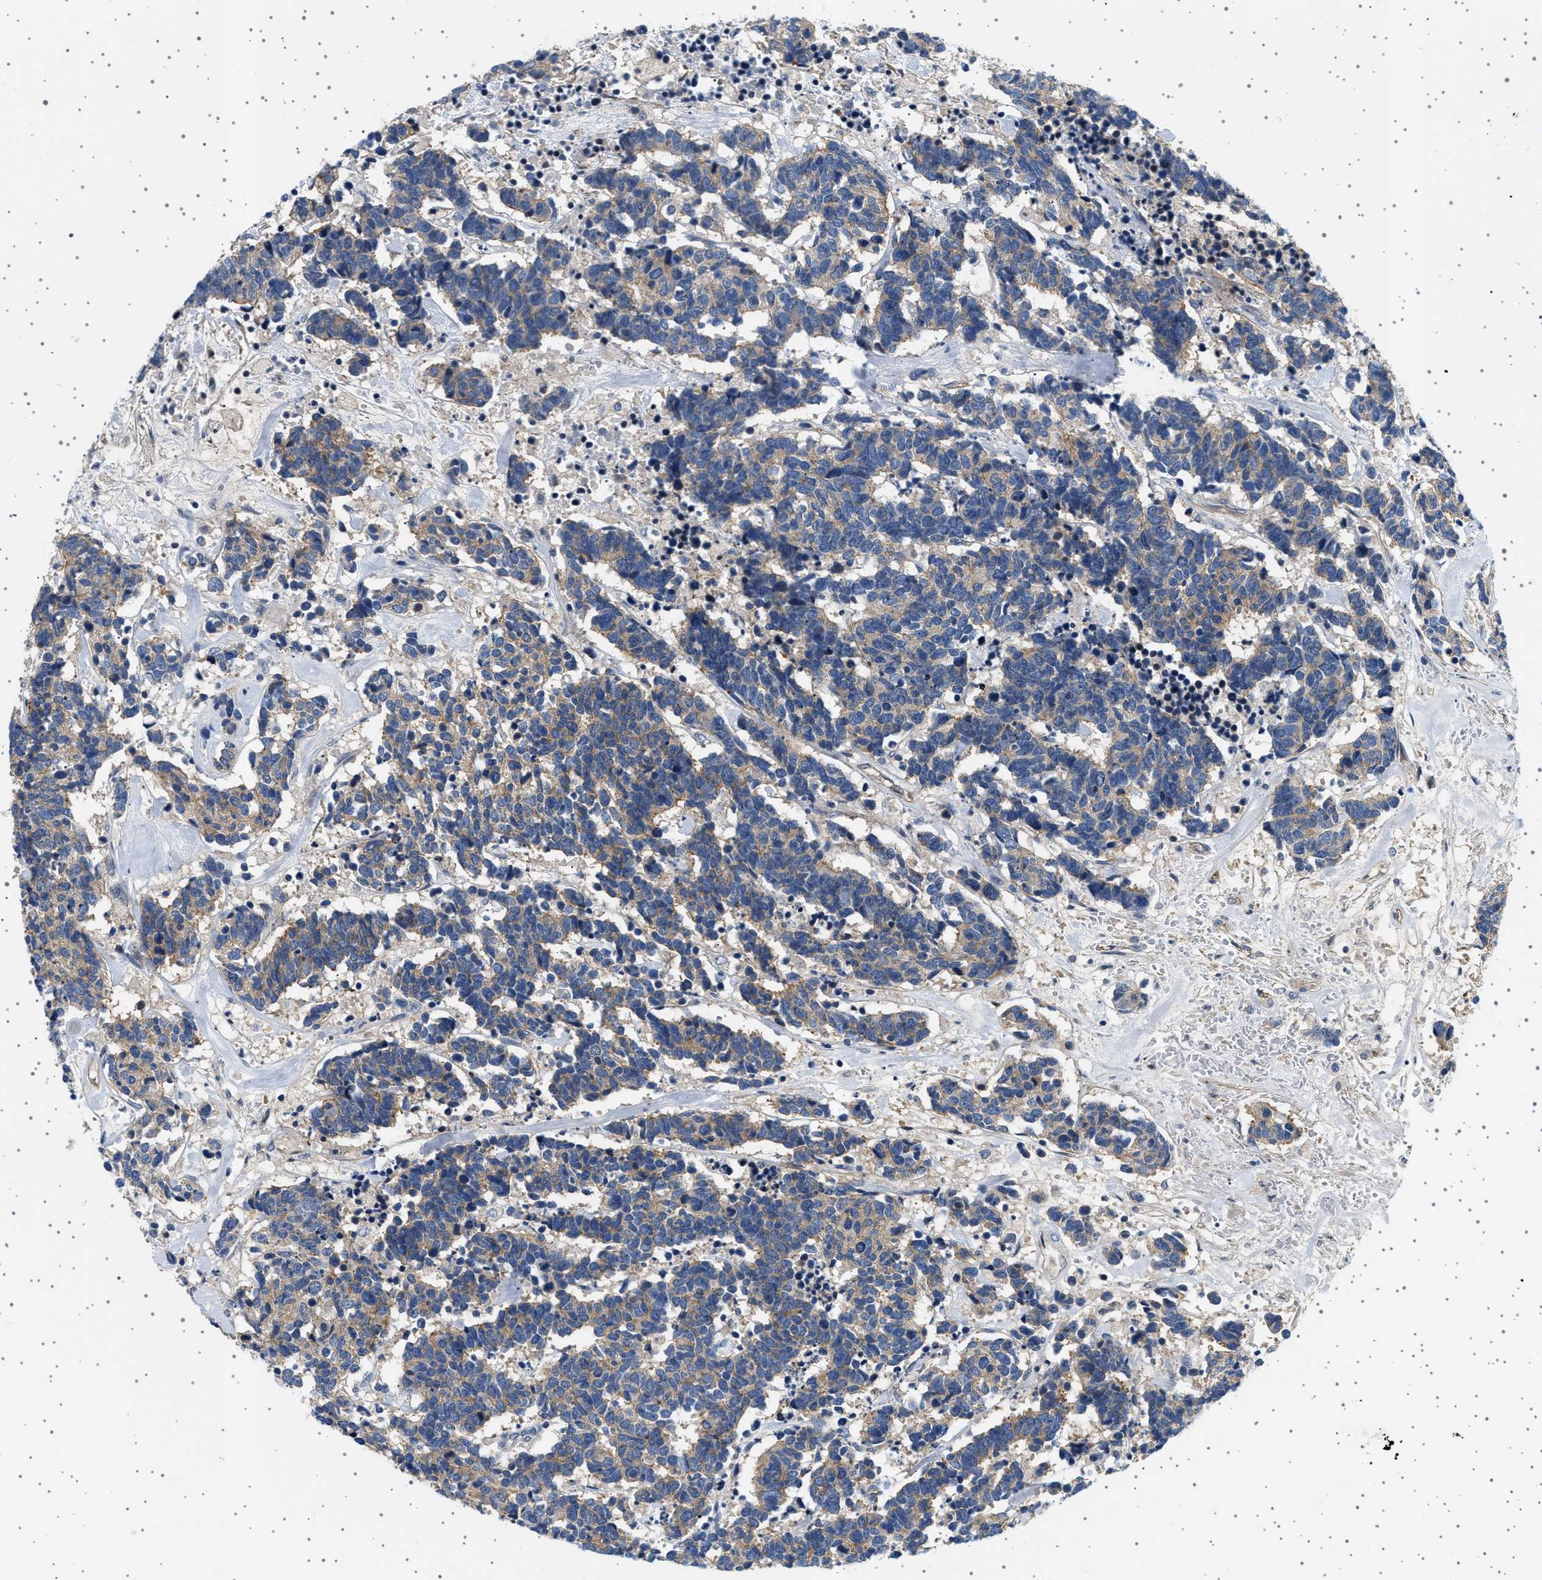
{"staining": {"intensity": "moderate", "quantity": ">75%", "location": "cytoplasmic/membranous"}, "tissue": "carcinoid", "cell_type": "Tumor cells", "image_type": "cancer", "snomed": [{"axis": "morphology", "description": "Carcinoma, NOS"}, {"axis": "morphology", "description": "Carcinoid, malignant, NOS"}, {"axis": "topography", "description": "Urinary bladder"}], "caption": "Brown immunohistochemical staining in human carcinoid demonstrates moderate cytoplasmic/membranous positivity in about >75% of tumor cells.", "gene": "PLPP6", "patient": {"sex": "male", "age": 57}}